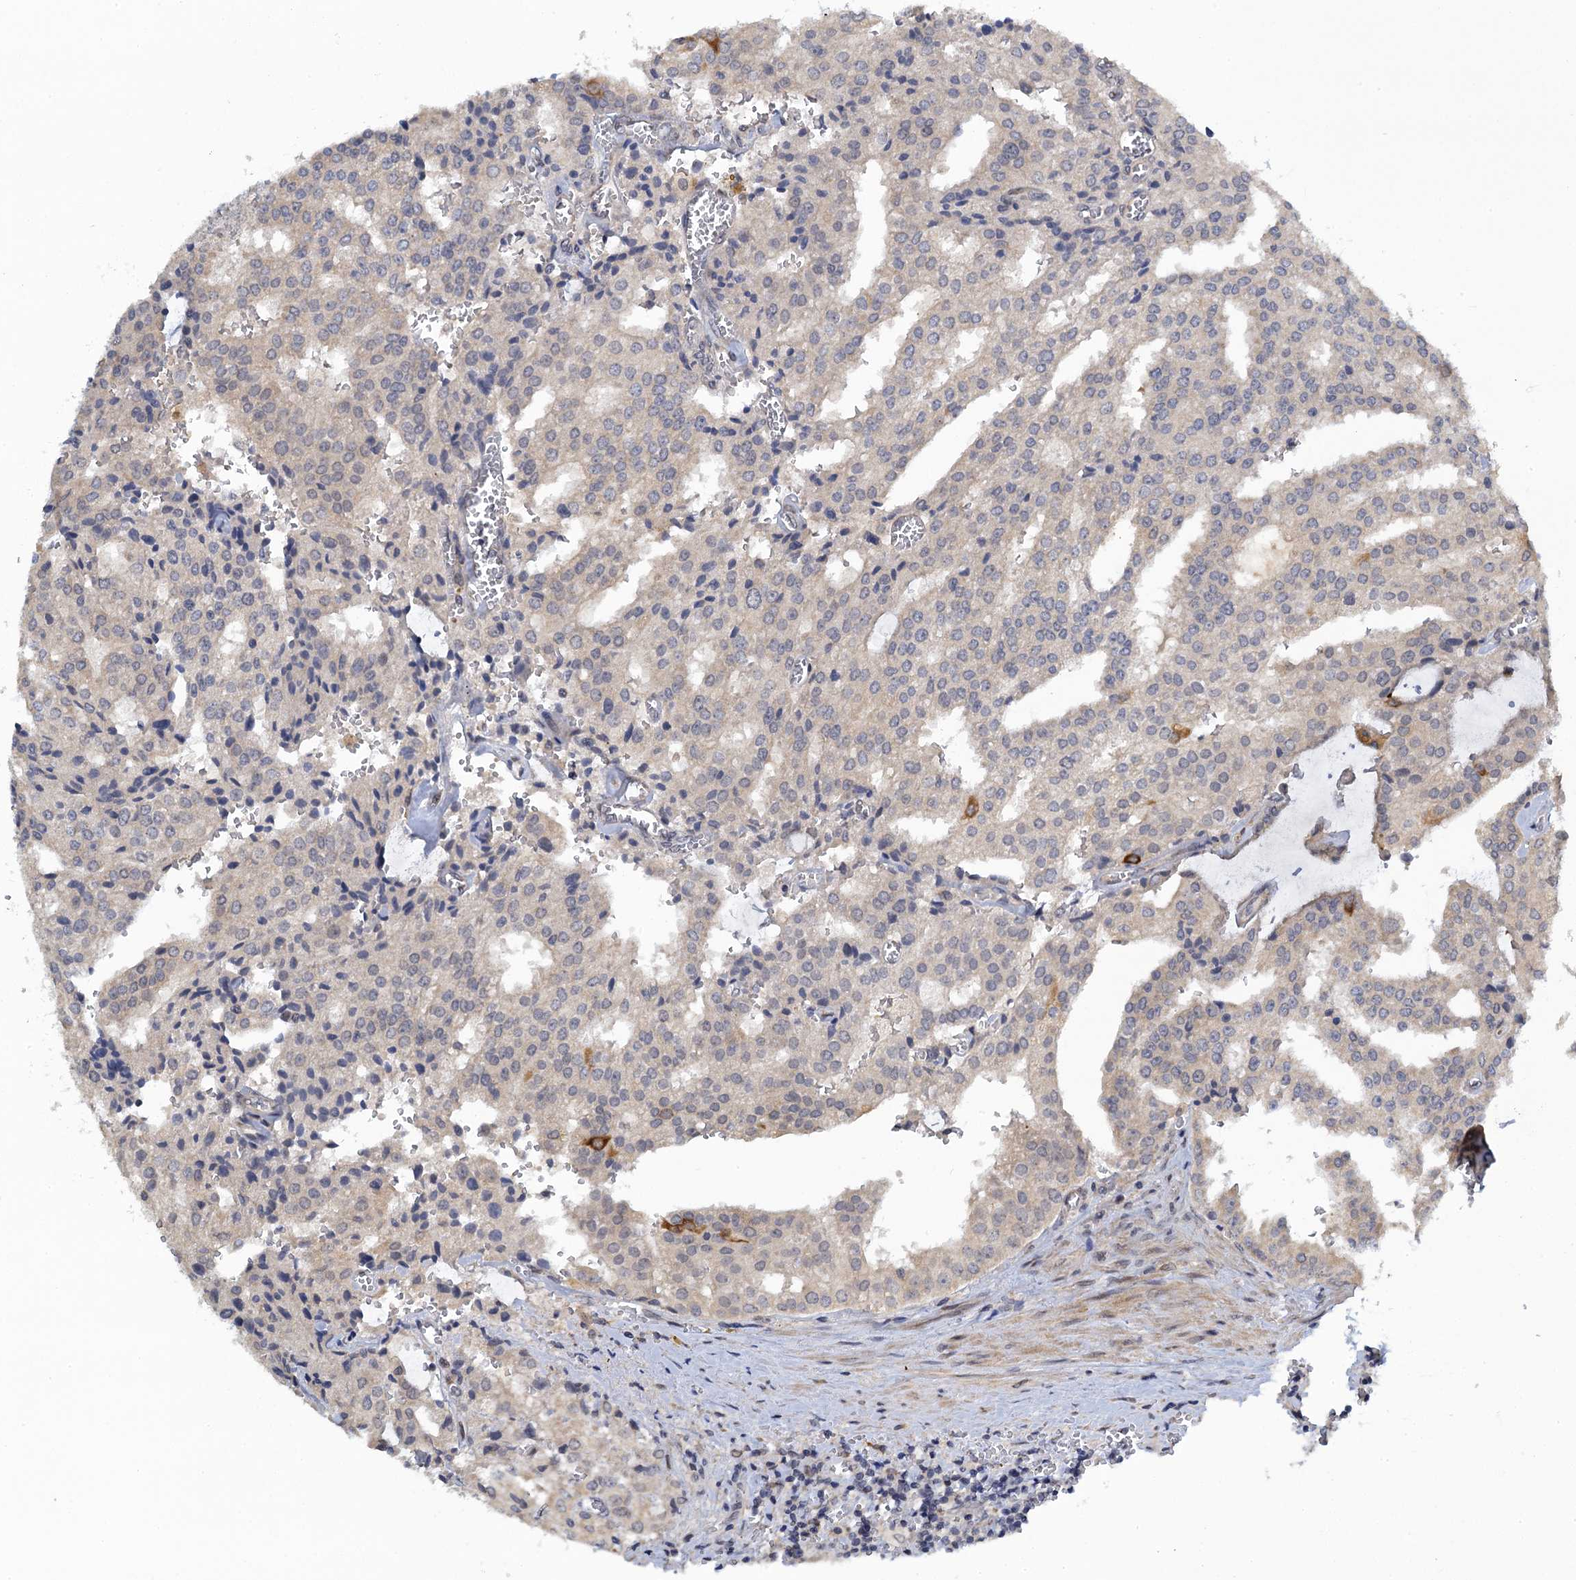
{"staining": {"intensity": "negative", "quantity": "none", "location": "none"}, "tissue": "prostate cancer", "cell_type": "Tumor cells", "image_type": "cancer", "snomed": [{"axis": "morphology", "description": "Adenocarcinoma, High grade"}, {"axis": "topography", "description": "Prostate"}], "caption": "This is an immunohistochemistry photomicrograph of high-grade adenocarcinoma (prostate). There is no staining in tumor cells.", "gene": "MRFAP1", "patient": {"sex": "male", "age": 68}}